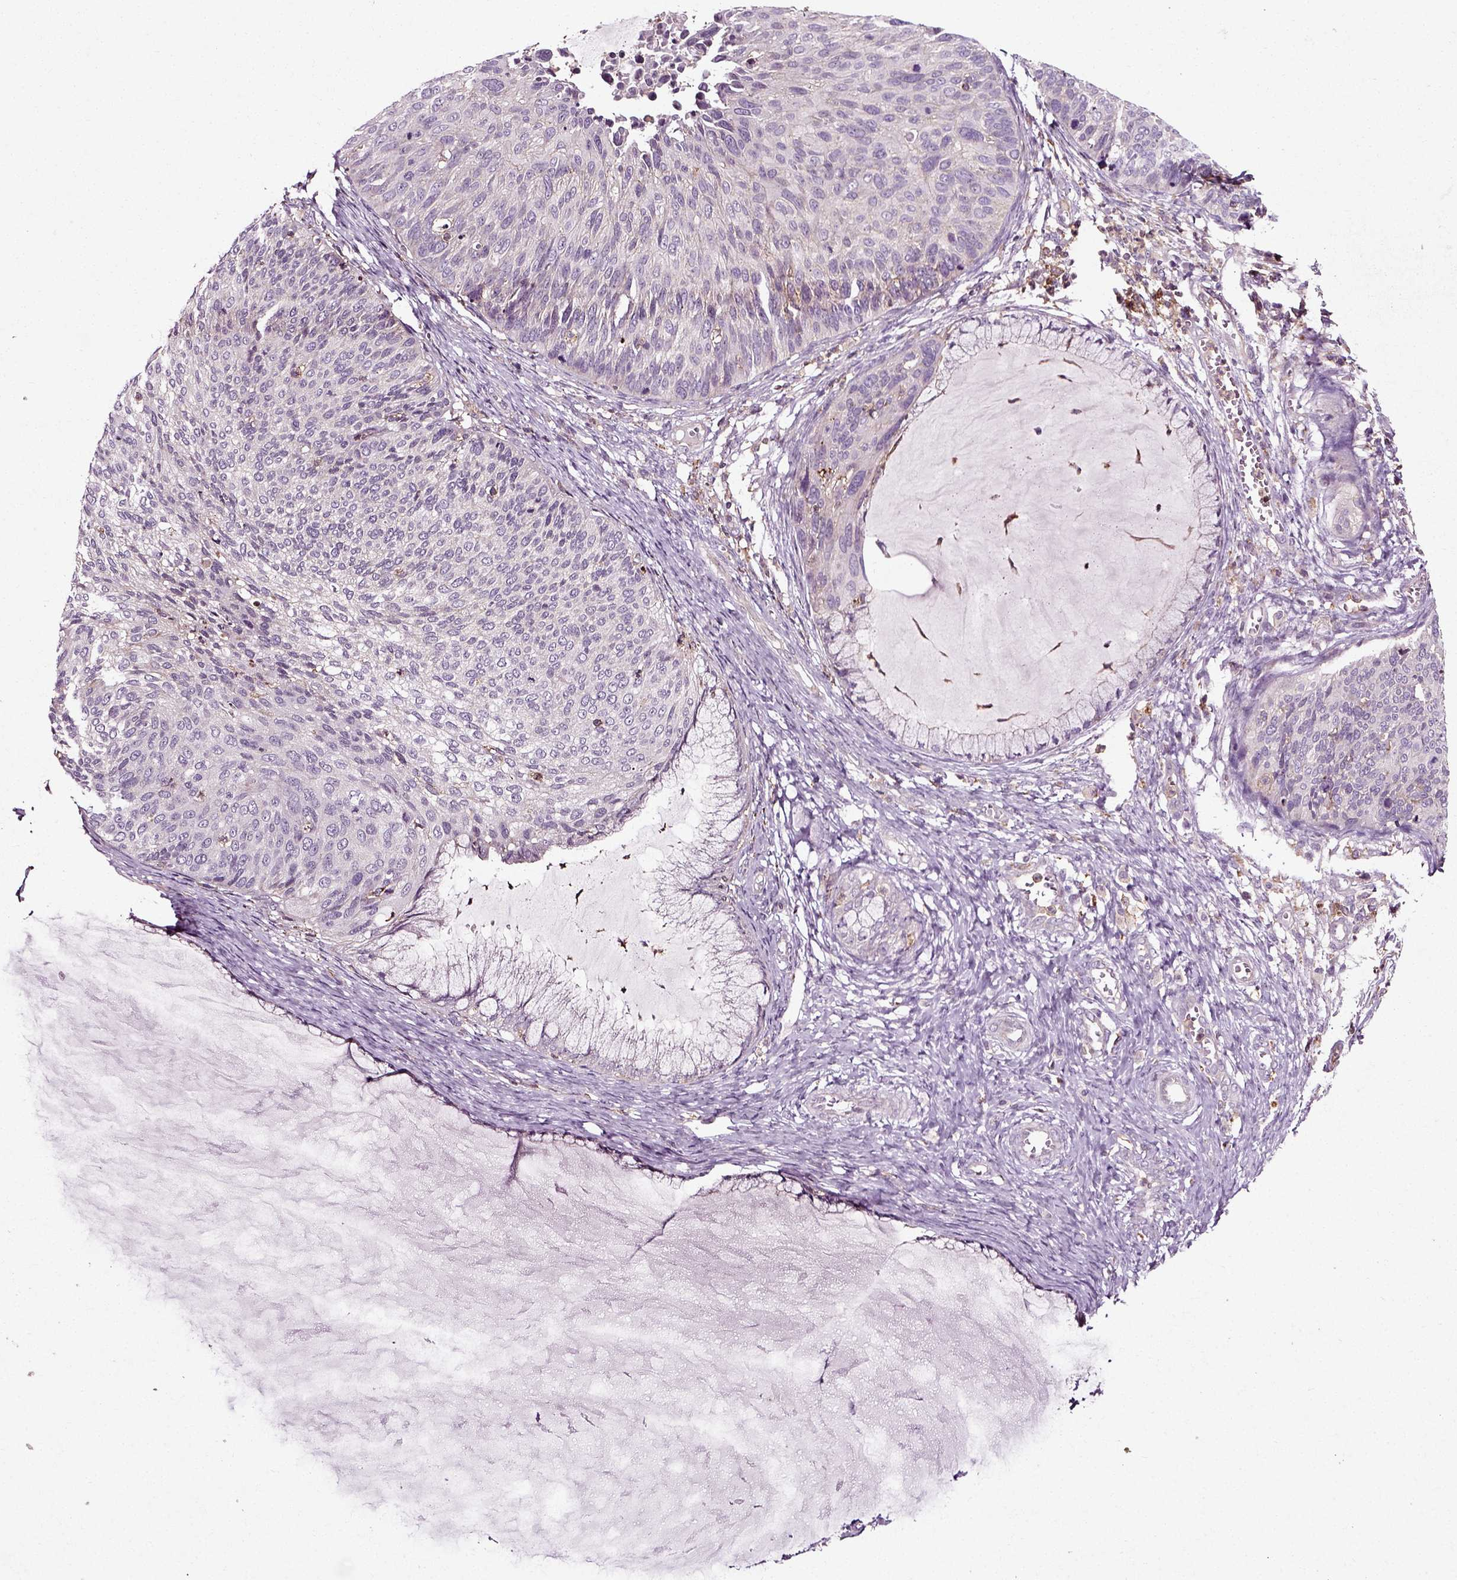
{"staining": {"intensity": "negative", "quantity": "none", "location": "none"}, "tissue": "cervical cancer", "cell_type": "Tumor cells", "image_type": "cancer", "snomed": [{"axis": "morphology", "description": "Squamous cell carcinoma, NOS"}, {"axis": "topography", "description": "Cervix"}], "caption": "Immunohistochemical staining of cervical cancer (squamous cell carcinoma) reveals no significant positivity in tumor cells.", "gene": "RHOF", "patient": {"sex": "female", "age": 36}}